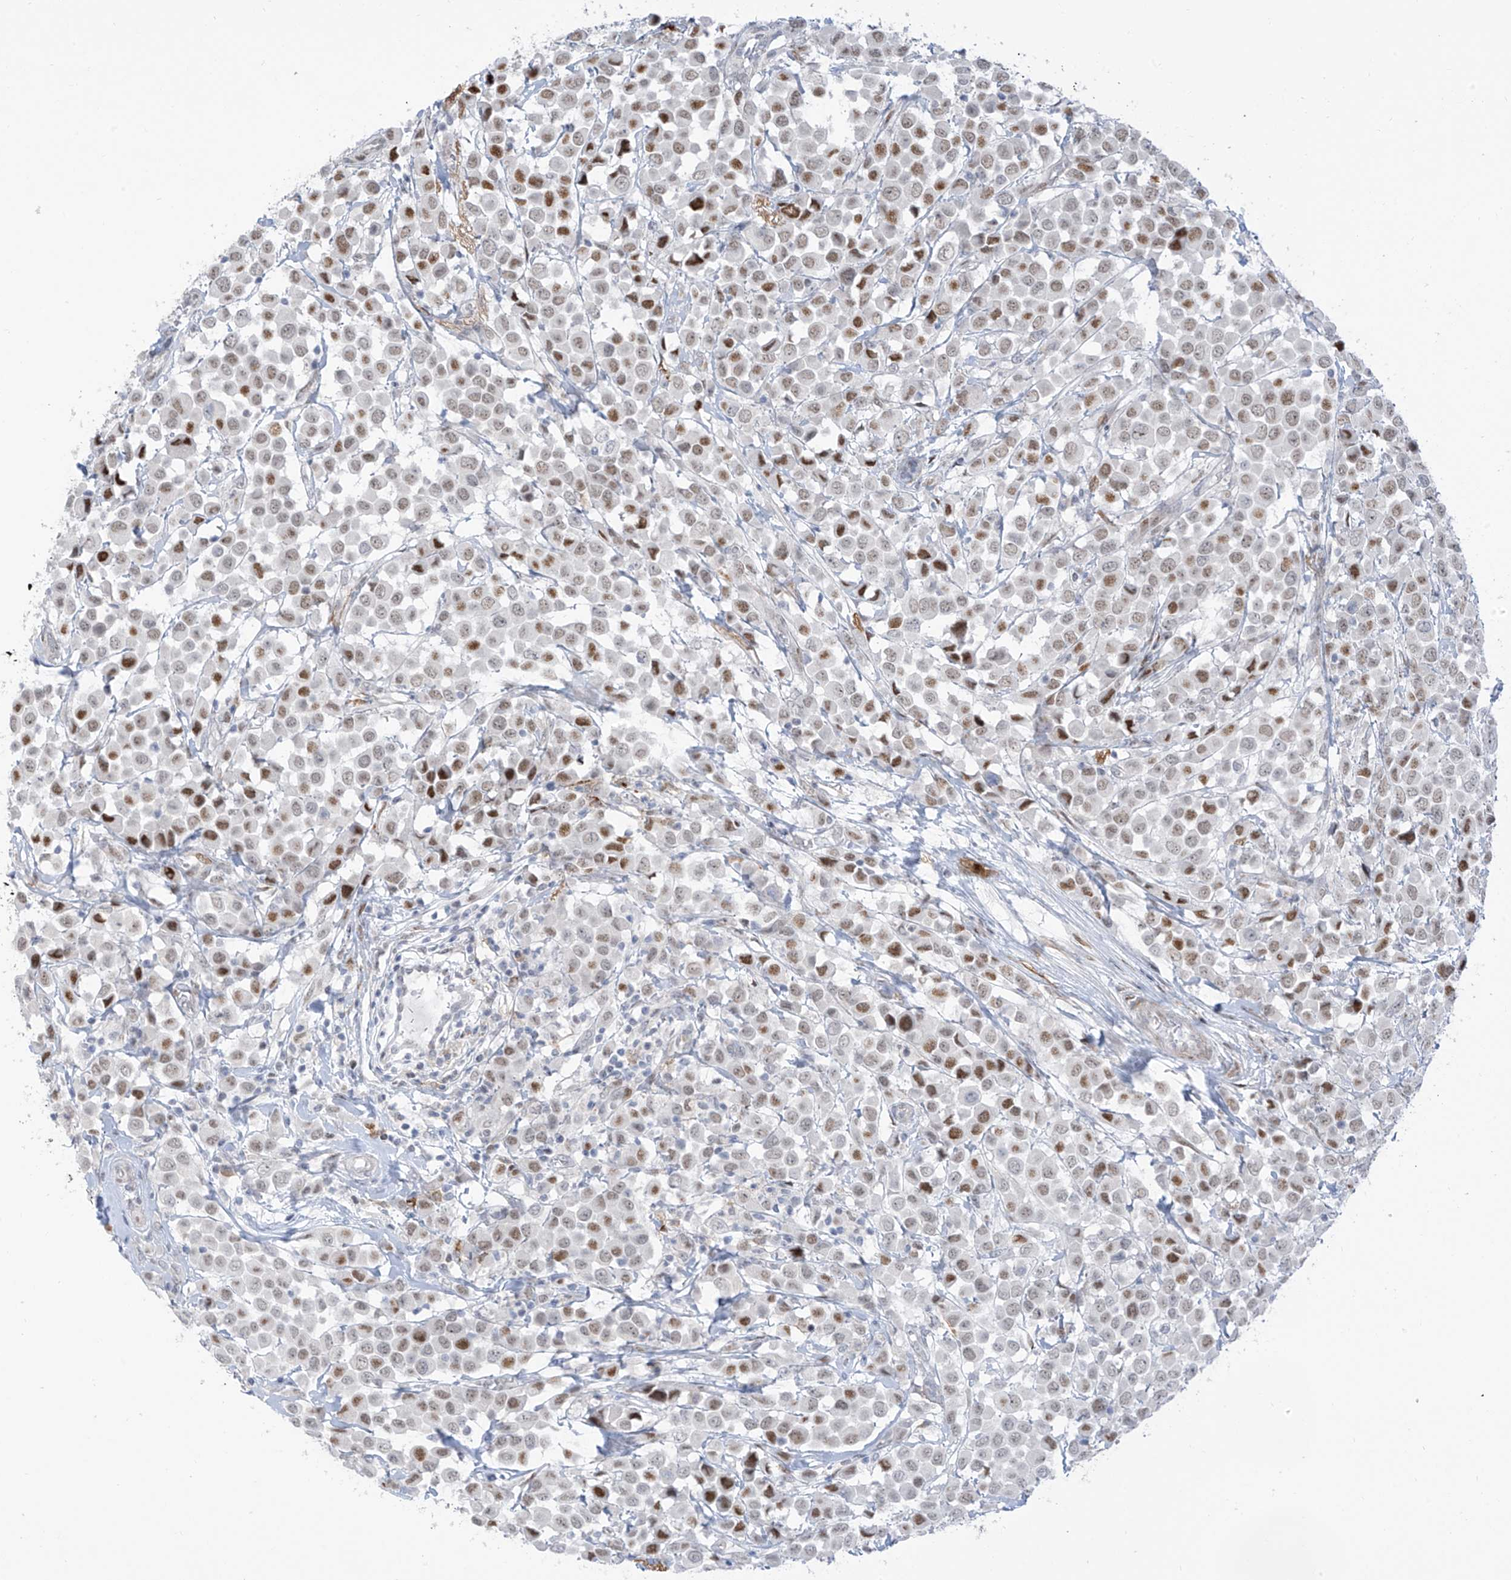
{"staining": {"intensity": "moderate", "quantity": "25%-75%", "location": "nuclear"}, "tissue": "breast cancer", "cell_type": "Tumor cells", "image_type": "cancer", "snomed": [{"axis": "morphology", "description": "Duct carcinoma"}, {"axis": "topography", "description": "Breast"}], "caption": "High-power microscopy captured an immunohistochemistry histopathology image of breast cancer, revealing moderate nuclear staining in approximately 25%-75% of tumor cells.", "gene": "LIN9", "patient": {"sex": "female", "age": 61}}